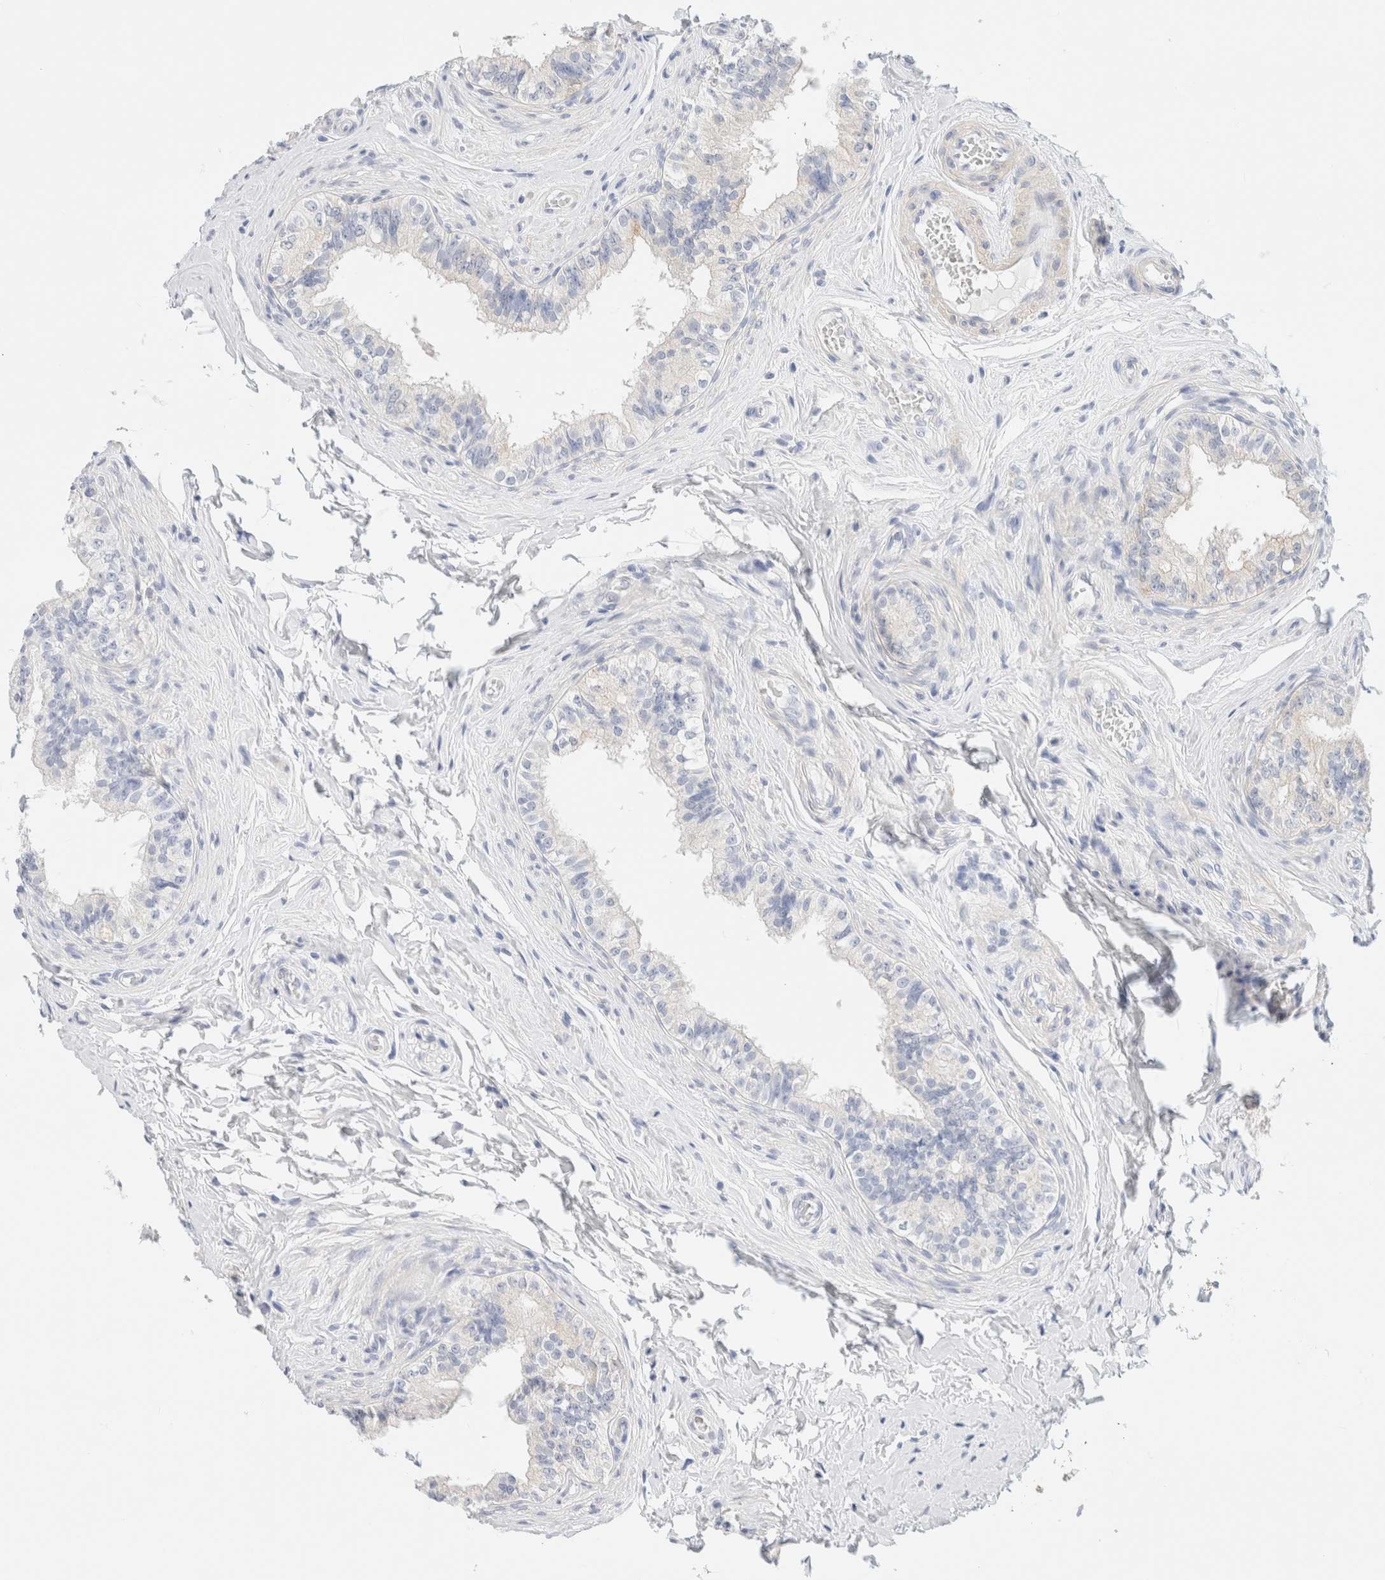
{"staining": {"intensity": "negative", "quantity": "none", "location": "none"}, "tissue": "epididymis", "cell_type": "Glandular cells", "image_type": "normal", "snomed": [{"axis": "morphology", "description": "Normal tissue, NOS"}, {"axis": "topography", "description": "Testis"}, {"axis": "topography", "description": "Epididymis"}], "caption": "The histopathology image displays no staining of glandular cells in benign epididymis. Nuclei are stained in blue.", "gene": "DPYS", "patient": {"sex": "male", "age": 36}}